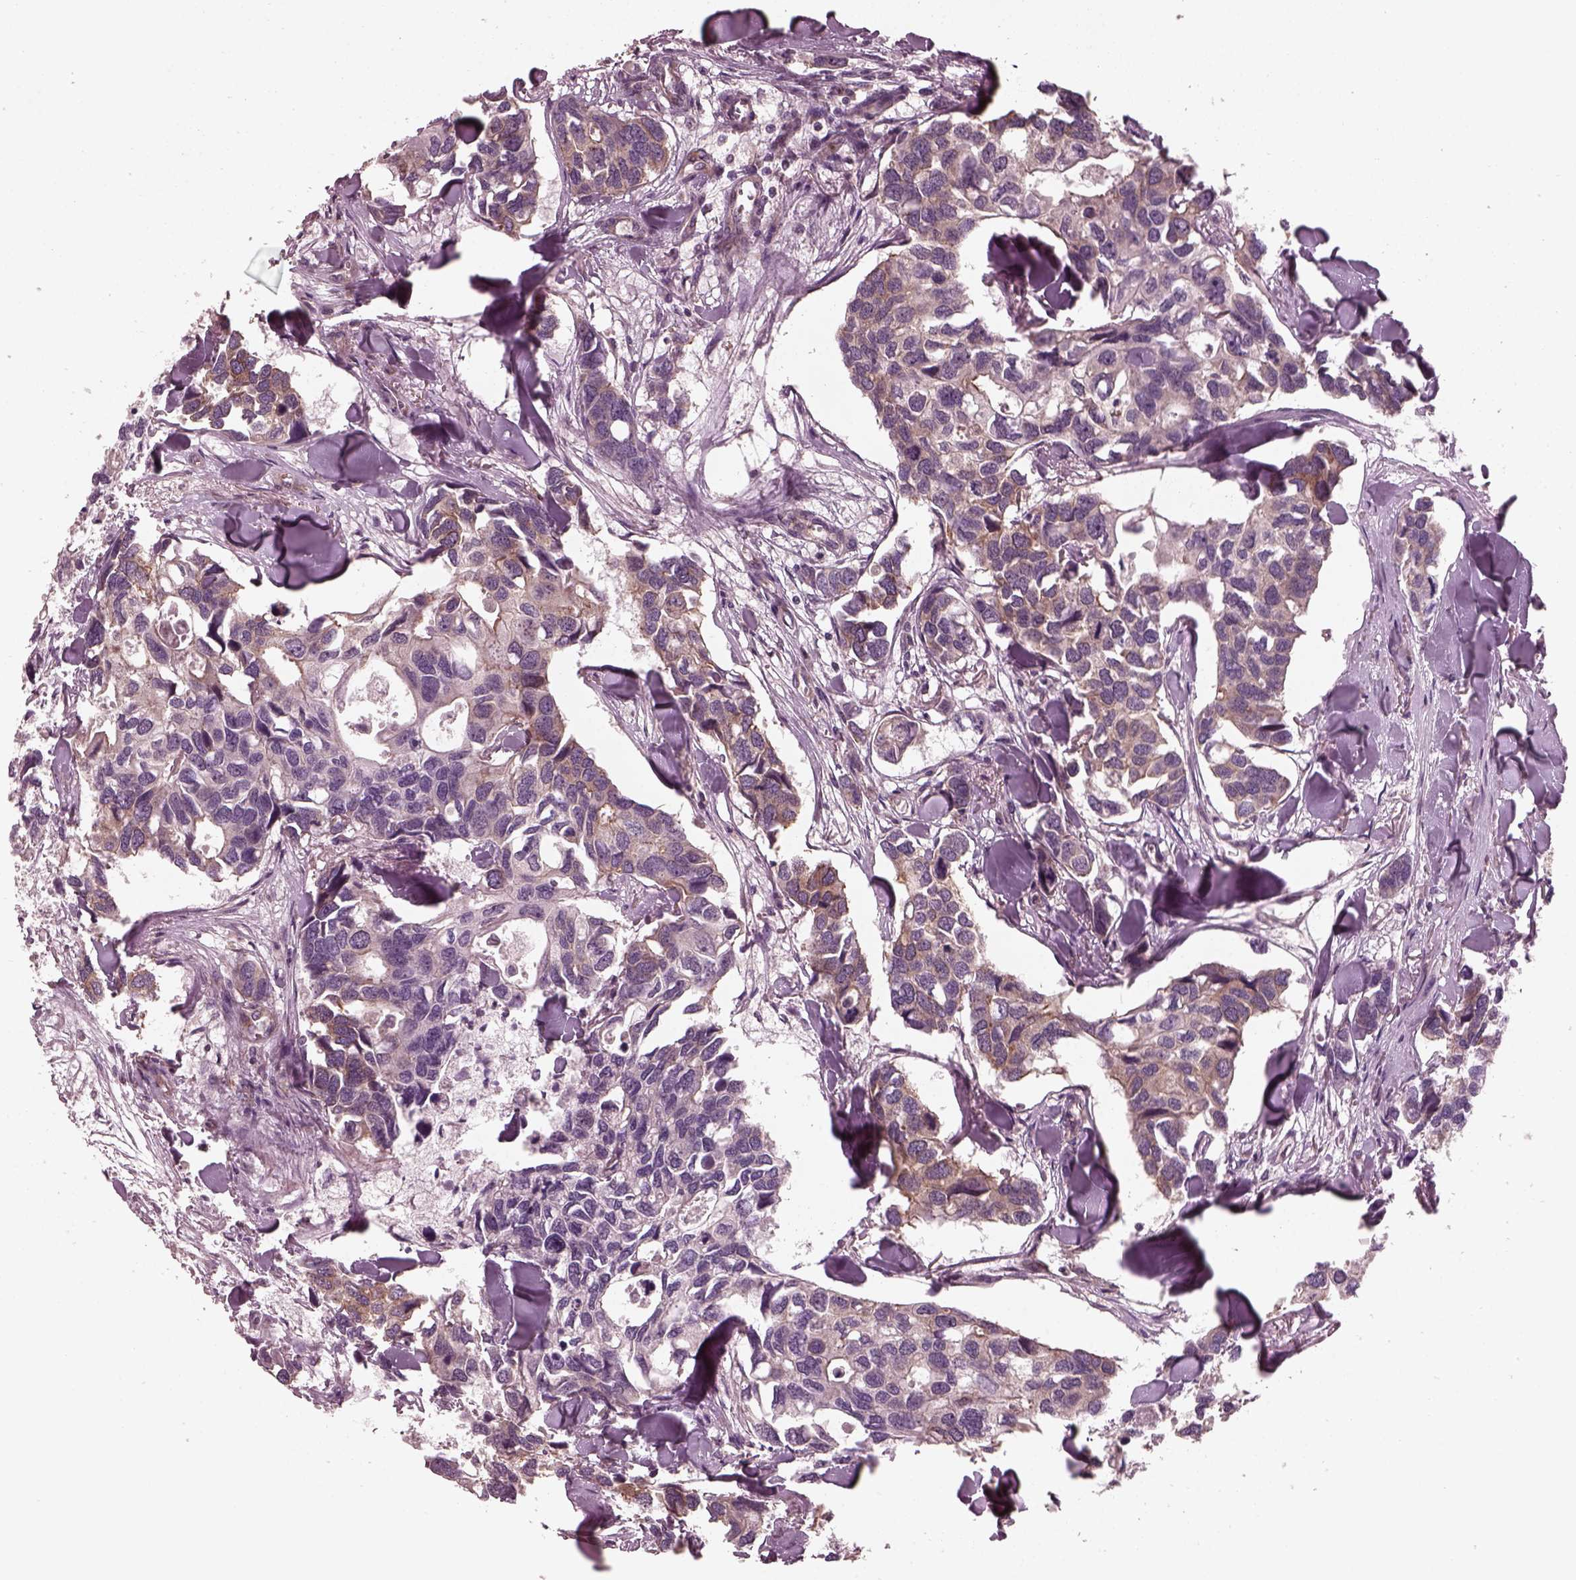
{"staining": {"intensity": "weak", "quantity": "25%-75%", "location": "cytoplasmic/membranous"}, "tissue": "breast cancer", "cell_type": "Tumor cells", "image_type": "cancer", "snomed": [{"axis": "morphology", "description": "Duct carcinoma"}, {"axis": "topography", "description": "Breast"}], "caption": "The micrograph exhibits a brown stain indicating the presence of a protein in the cytoplasmic/membranous of tumor cells in breast invasive ductal carcinoma. Using DAB (brown) and hematoxylin (blue) stains, captured at high magnification using brightfield microscopy.", "gene": "TUBG1", "patient": {"sex": "female", "age": 83}}